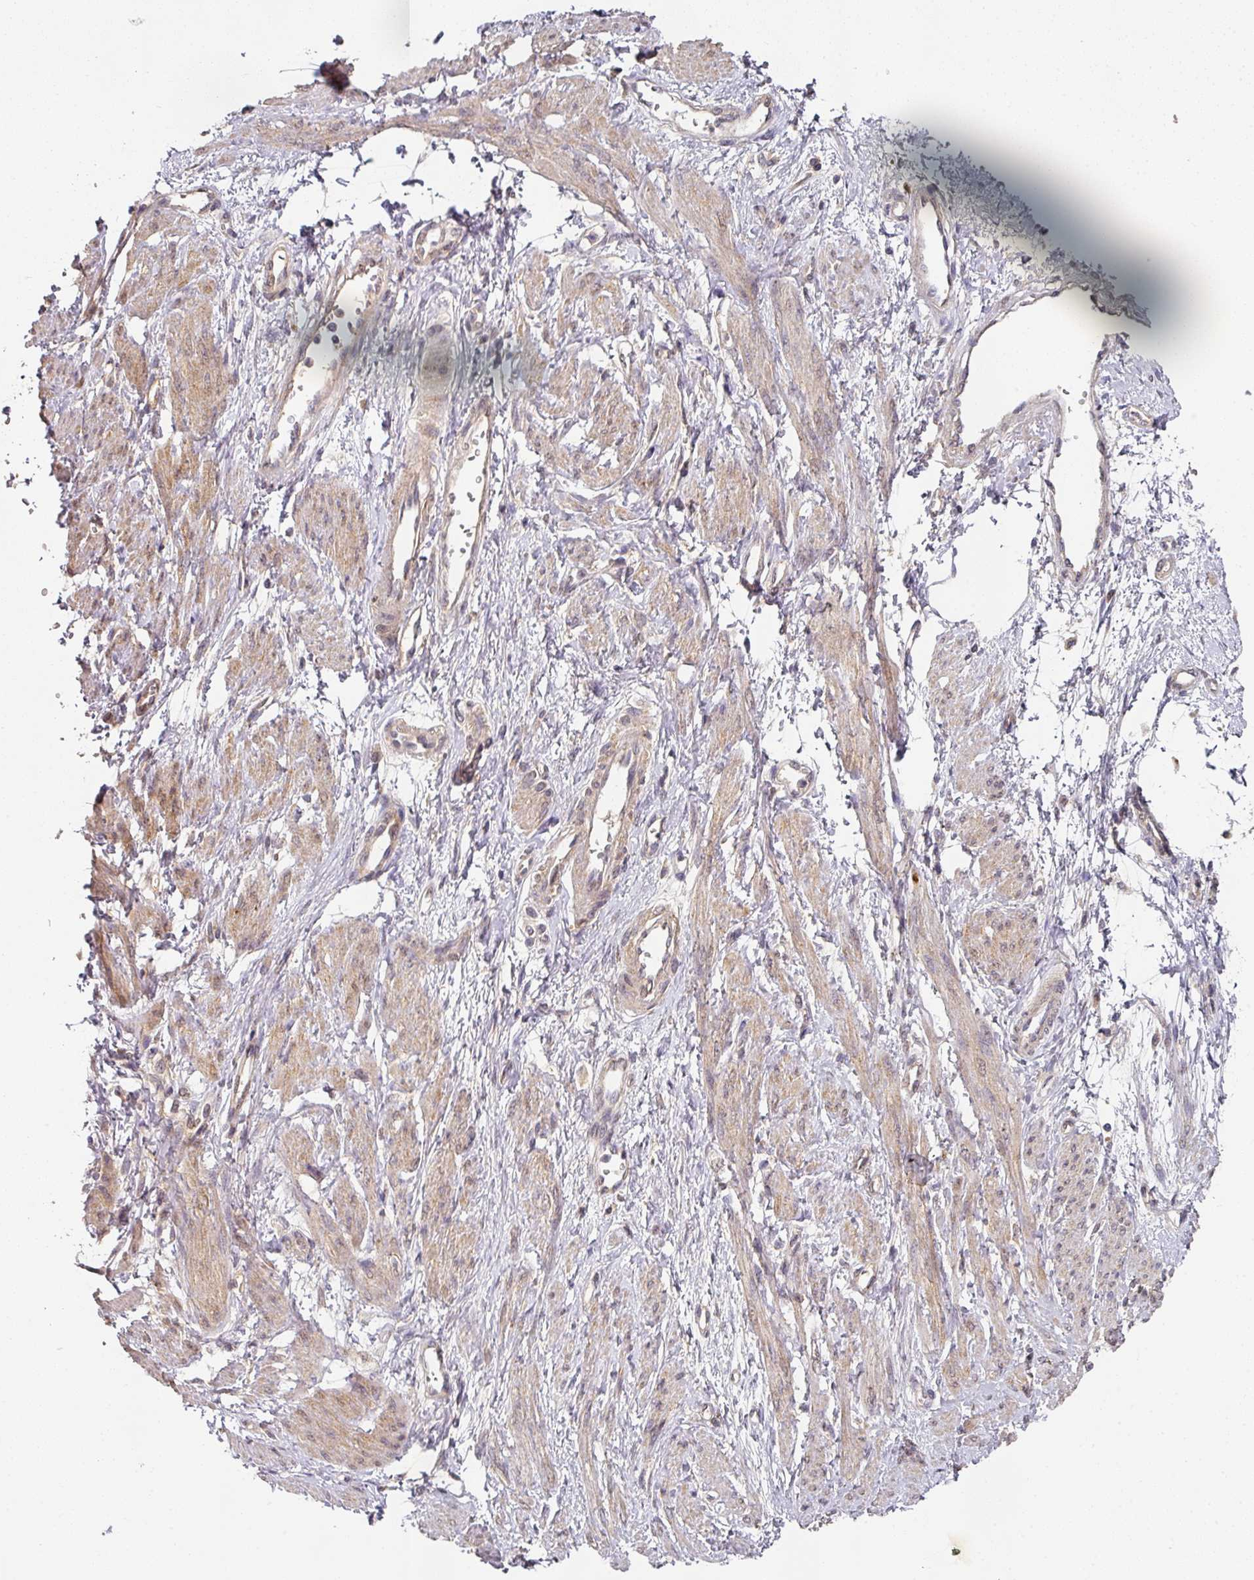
{"staining": {"intensity": "moderate", "quantity": "25%-75%", "location": "cytoplasmic/membranous"}, "tissue": "smooth muscle", "cell_type": "Smooth muscle cells", "image_type": "normal", "snomed": [{"axis": "morphology", "description": "Normal tissue, NOS"}, {"axis": "topography", "description": "Smooth muscle"}, {"axis": "topography", "description": "Uterus"}], "caption": "IHC of normal human smooth muscle displays medium levels of moderate cytoplasmic/membranous positivity in approximately 25%-75% of smooth muscle cells. (brown staining indicates protein expression, while blue staining denotes nuclei).", "gene": "EXTL3", "patient": {"sex": "female", "age": 39}}